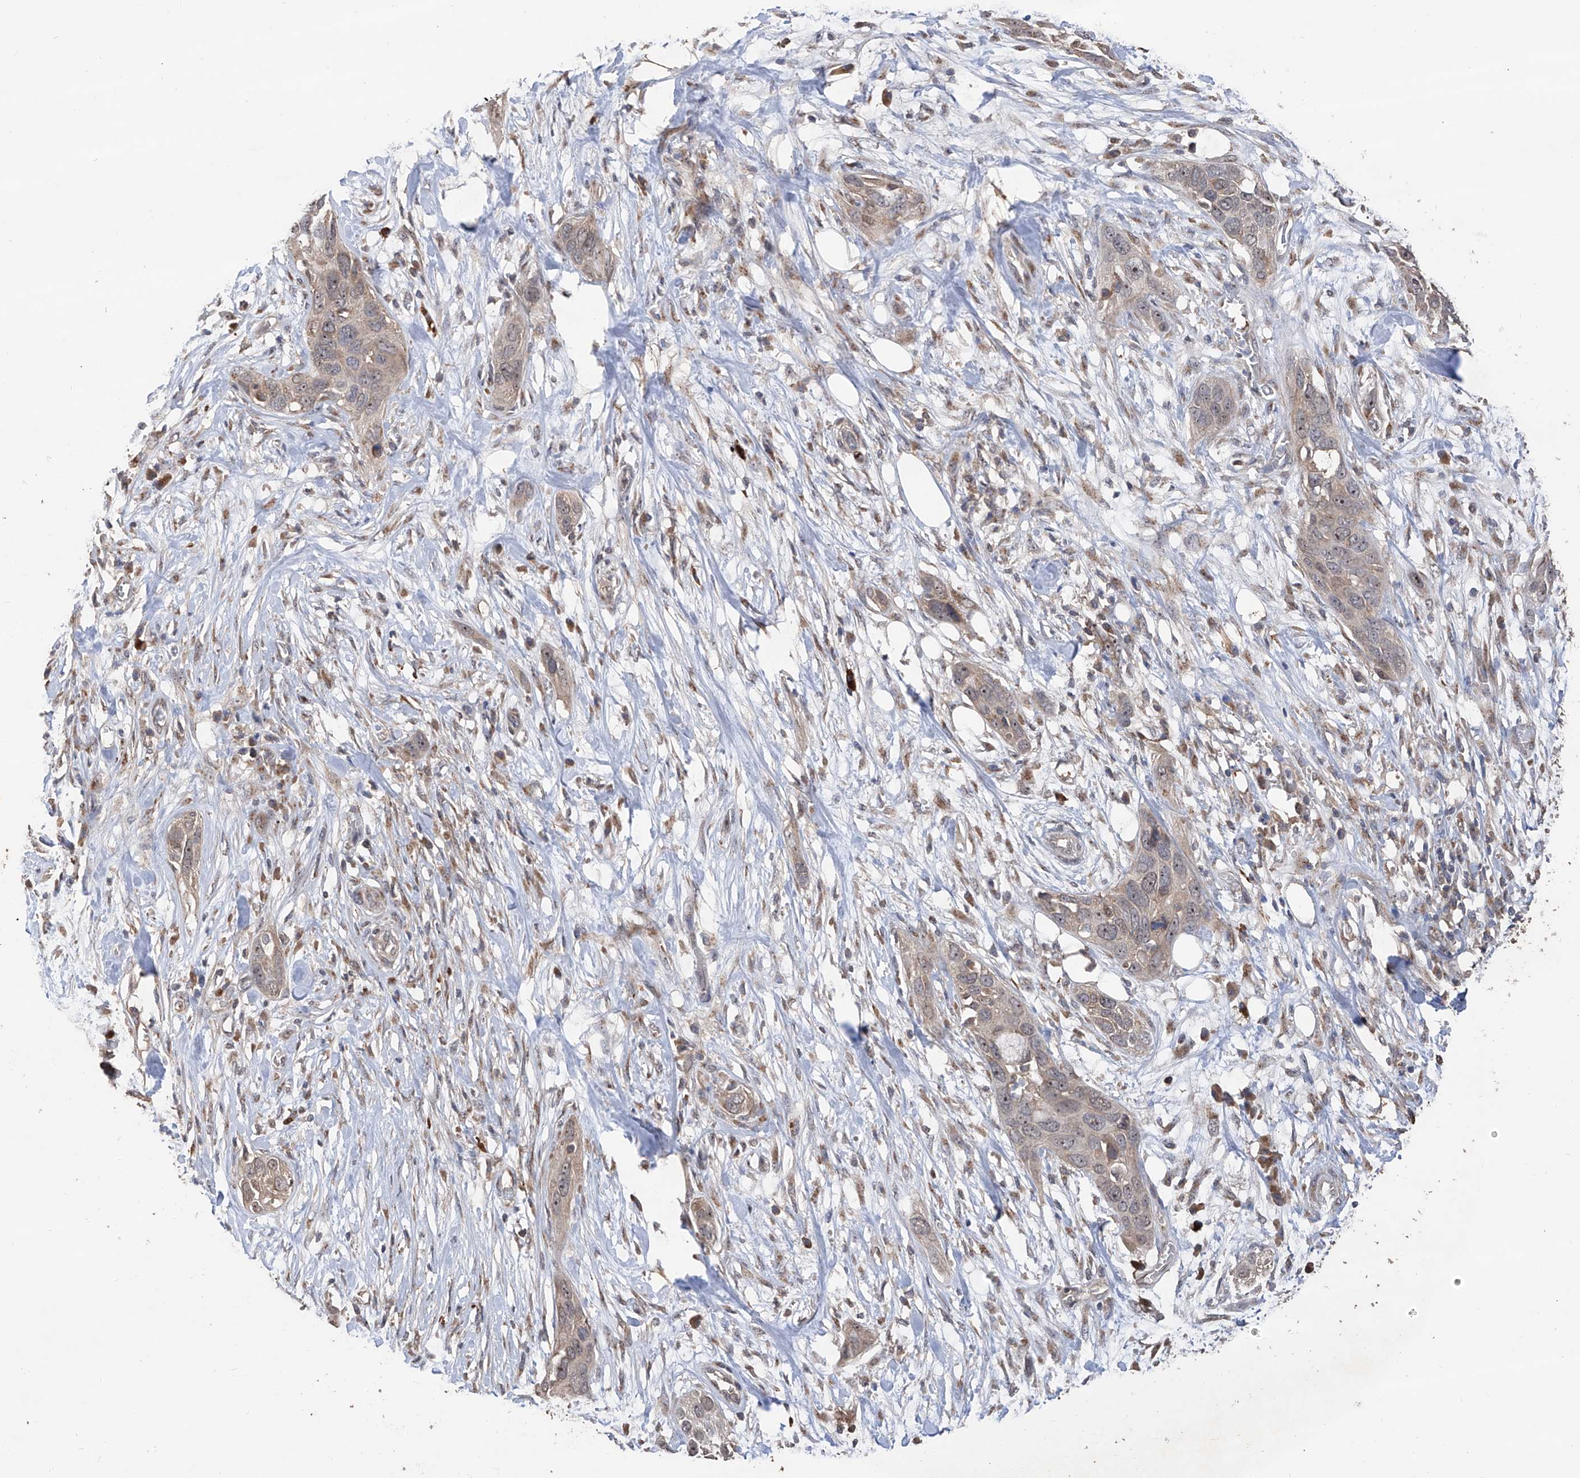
{"staining": {"intensity": "weak", "quantity": "25%-75%", "location": "nuclear"}, "tissue": "pancreatic cancer", "cell_type": "Tumor cells", "image_type": "cancer", "snomed": [{"axis": "morphology", "description": "Adenocarcinoma, NOS"}, {"axis": "topography", "description": "Pancreas"}], "caption": "Pancreatic cancer (adenocarcinoma) was stained to show a protein in brown. There is low levels of weak nuclear staining in about 25%-75% of tumor cells.", "gene": "EDN1", "patient": {"sex": "female", "age": 60}}